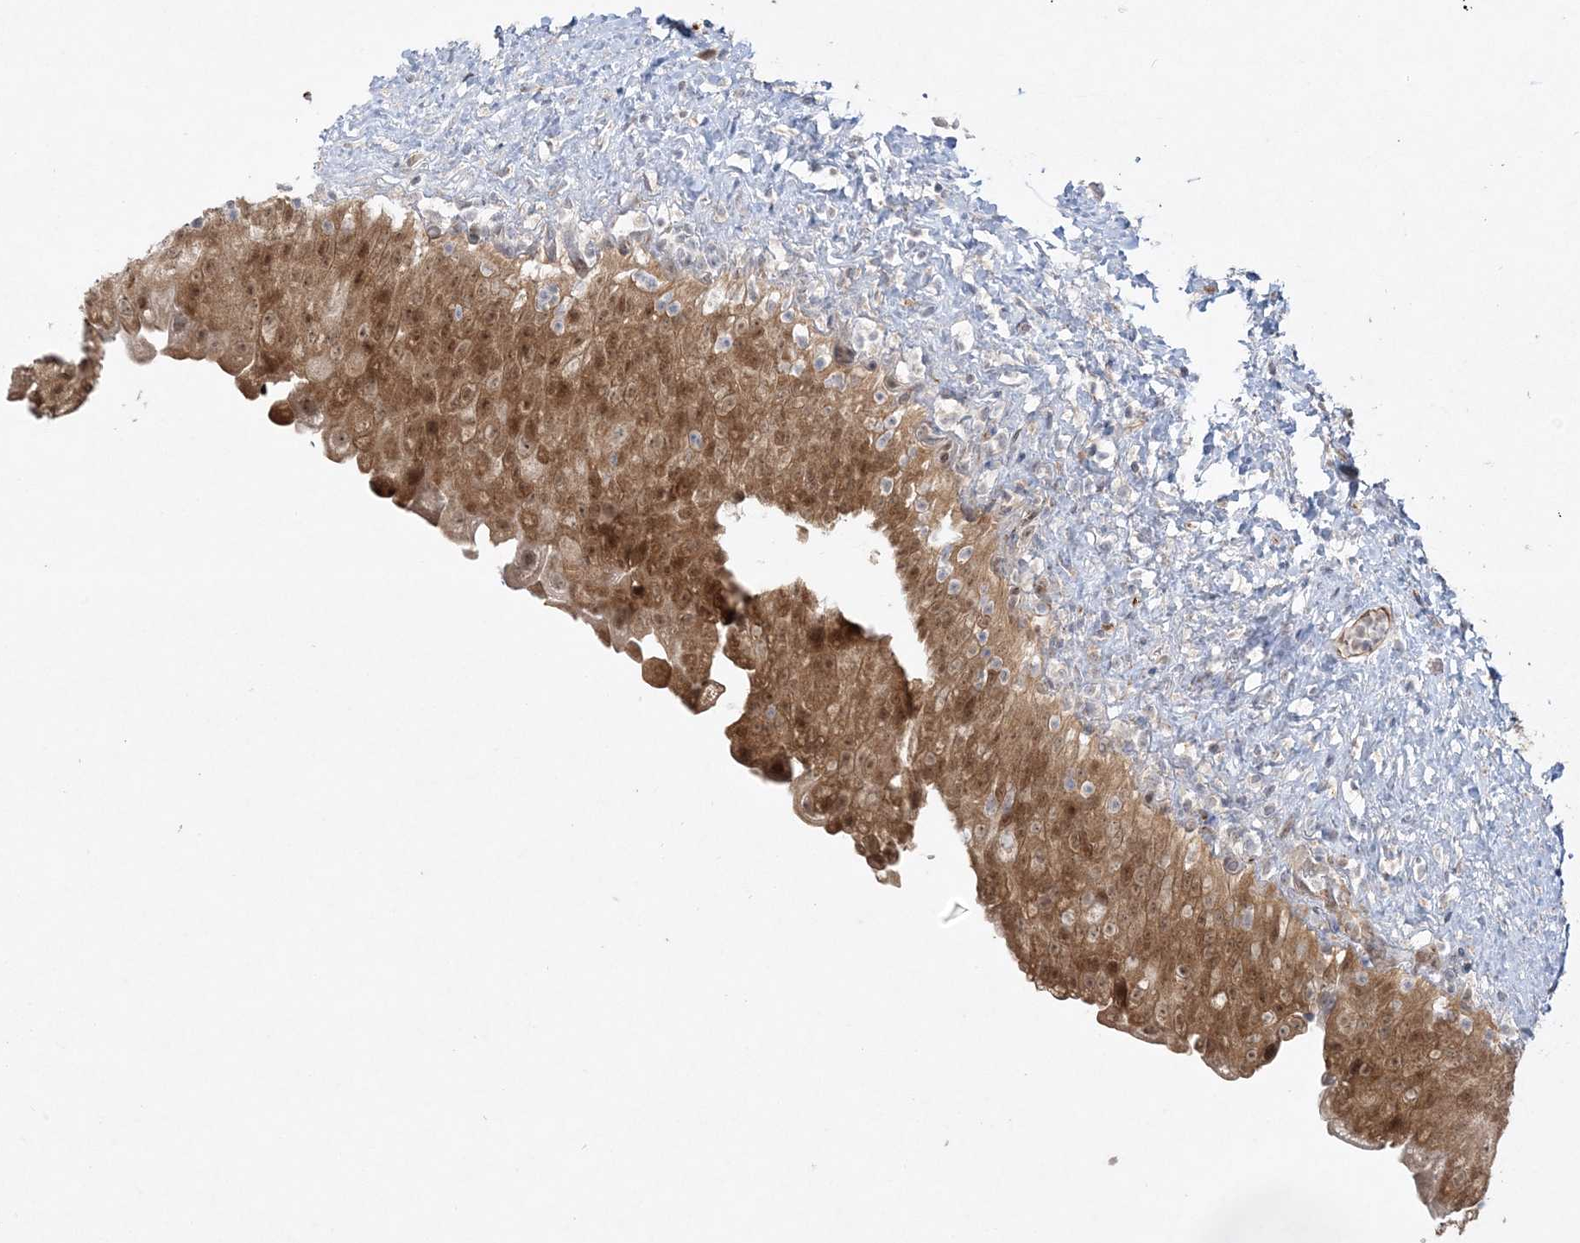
{"staining": {"intensity": "moderate", "quantity": ">75%", "location": "cytoplasmic/membranous,nuclear"}, "tissue": "urinary bladder", "cell_type": "Urothelial cells", "image_type": "normal", "snomed": [{"axis": "morphology", "description": "Normal tissue, NOS"}, {"axis": "topography", "description": "Urinary bladder"}], "caption": "This is an image of immunohistochemistry staining of unremarkable urinary bladder, which shows moderate staining in the cytoplasmic/membranous,nuclear of urothelial cells.", "gene": "INPP1", "patient": {"sex": "female", "age": 27}}